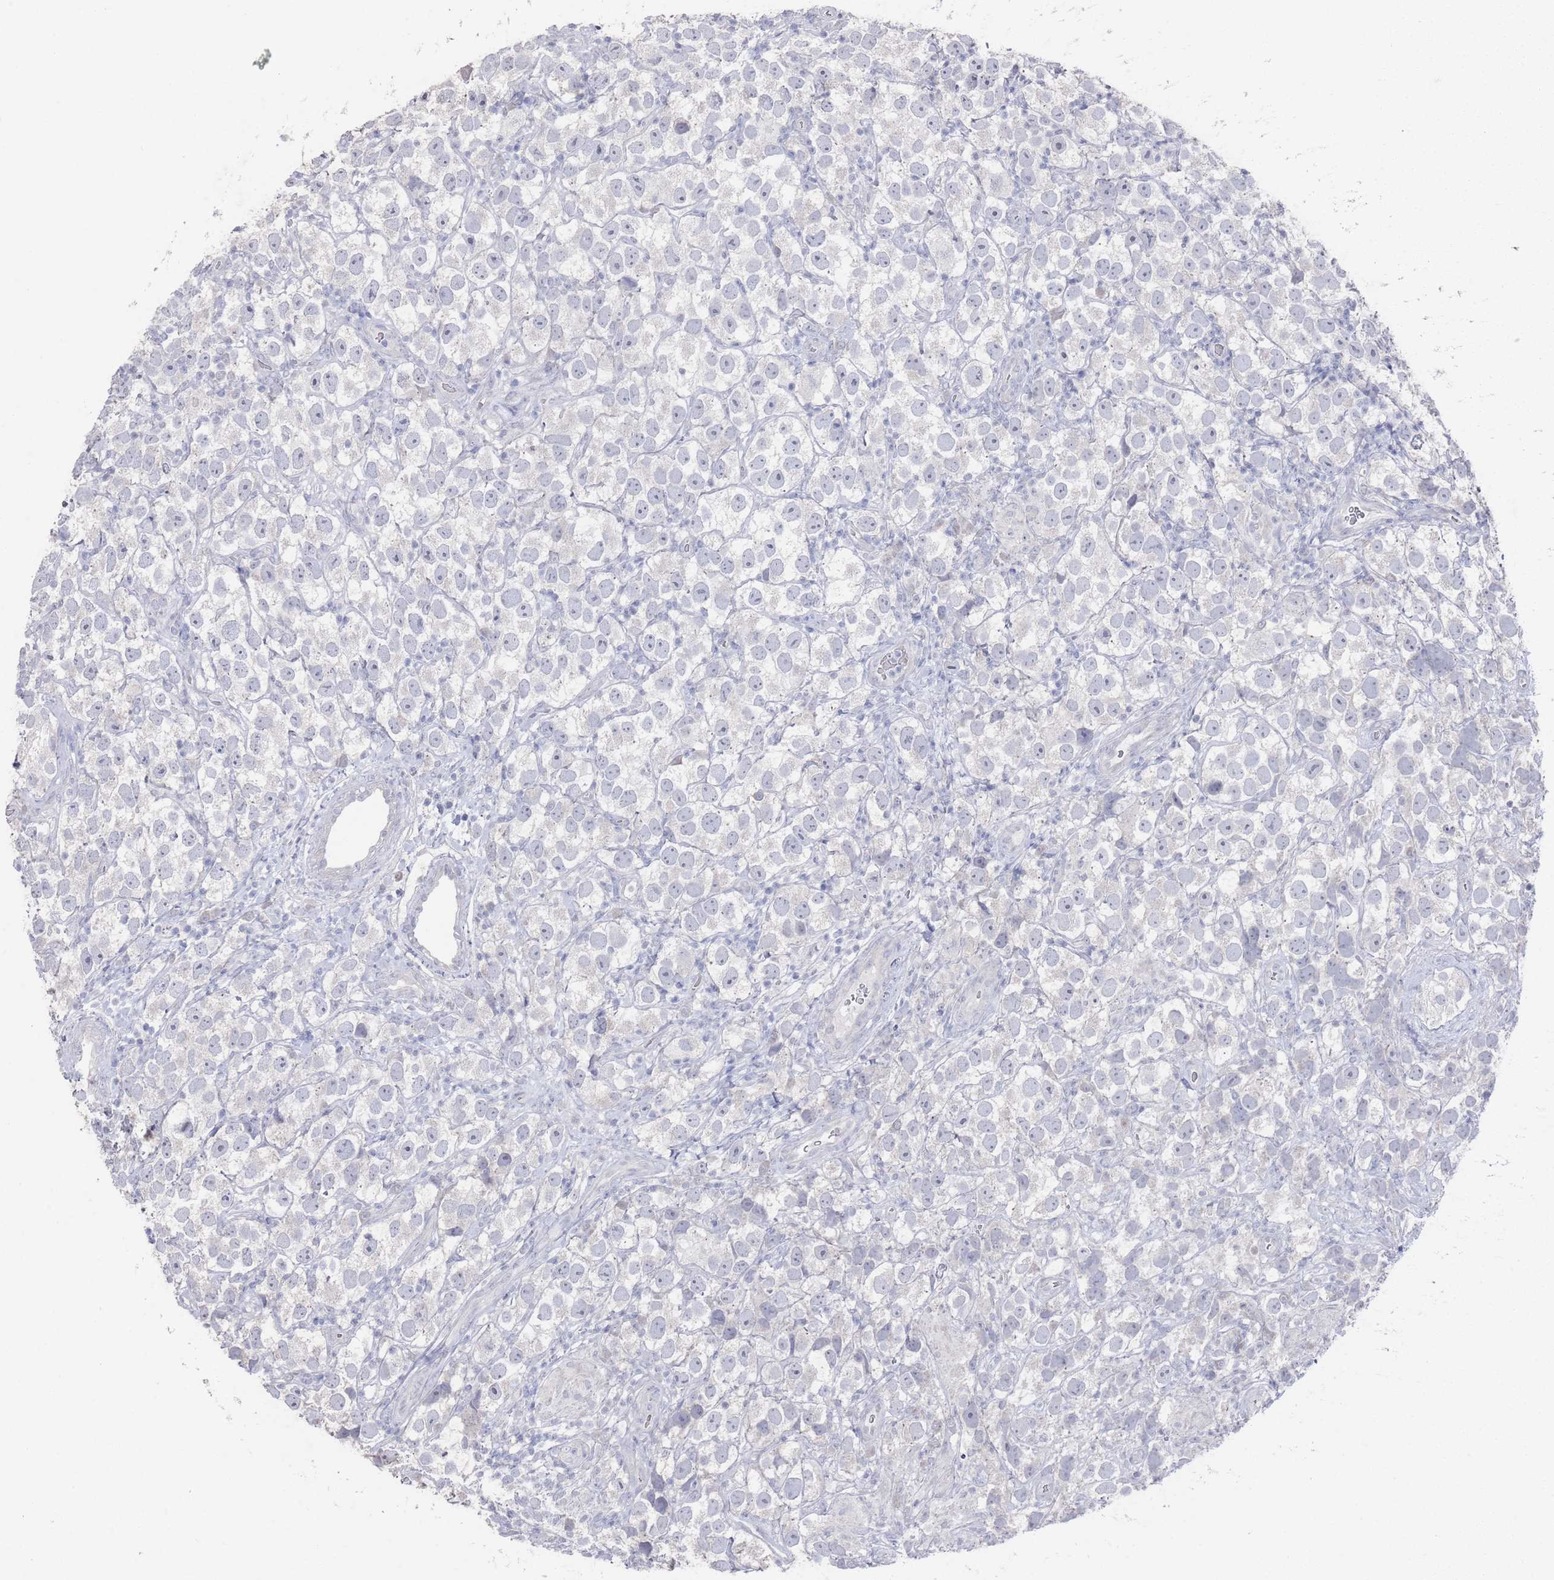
{"staining": {"intensity": "negative", "quantity": "none", "location": "none"}, "tissue": "testis cancer", "cell_type": "Tumor cells", "image_type": "cancer", "snomed": [{"axis": "morphology", "description": "Seminoma, NOS"}, {"axis": "topography", "description": "Testis"}], "caption": "Seminoma (testis) was stained to show a protein in brown. There is no significant staining in tumor cells.", "gene": "PROM2", "patient": {"sex": "male", "age": 26}}